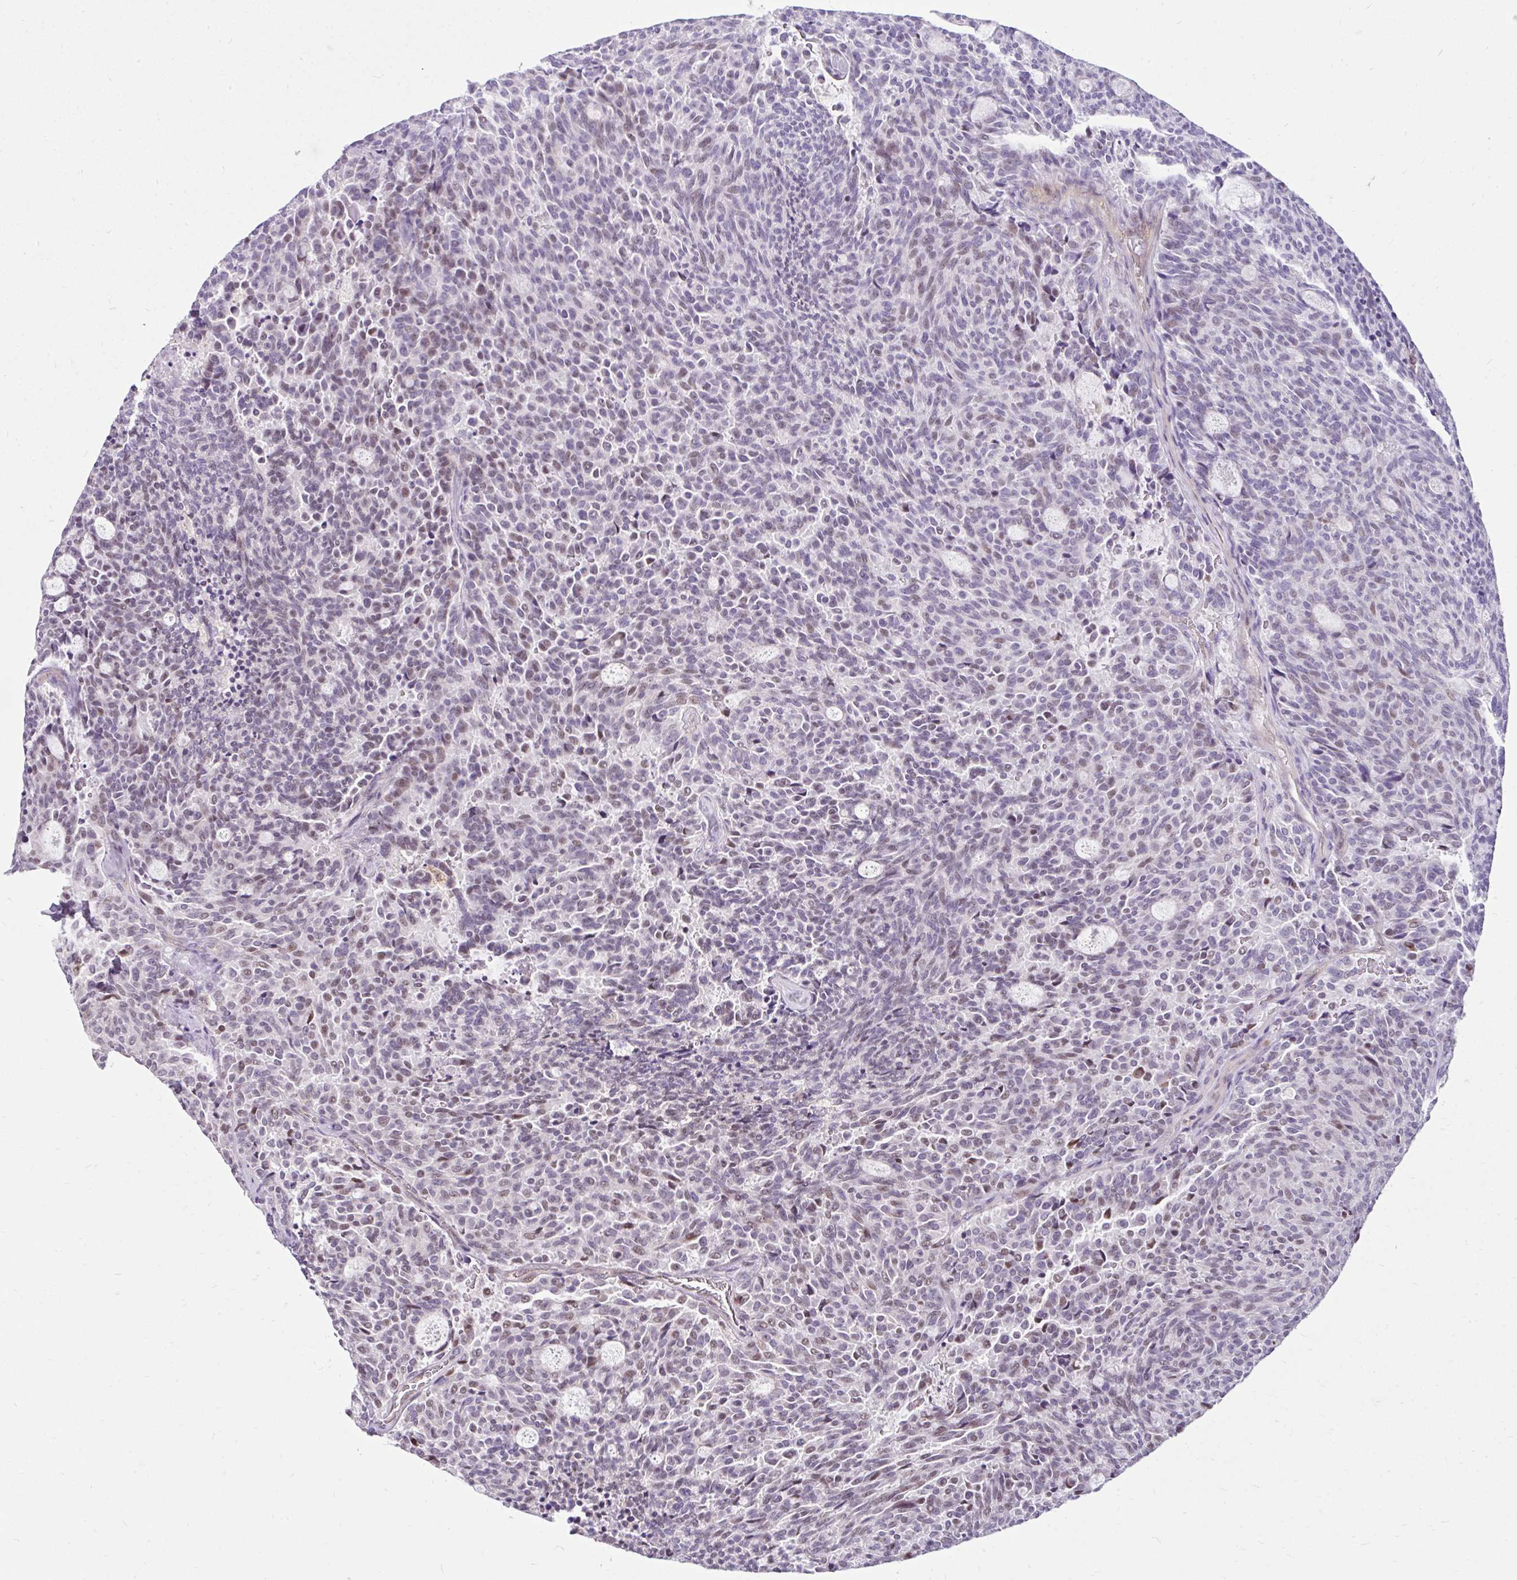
{"staining": {"intensity": "weak", "quantity": "<25%", "location": "nuclear"}, "tissue": "carcinoid", "cell_type": "Tumor cells", "image_type": "cancer", "snomed": [{"axis": "morphology", "description": "Carcinoid, malignant, NOS"}, {"axis": "topography", "description": "Pancreas"}], "caption": "Immunohistochemical staining of human carcinoid reveals no significant staining in tumor cells.", "gene": "NHLH2", "patient": {"sex": "female", "age": 54}}